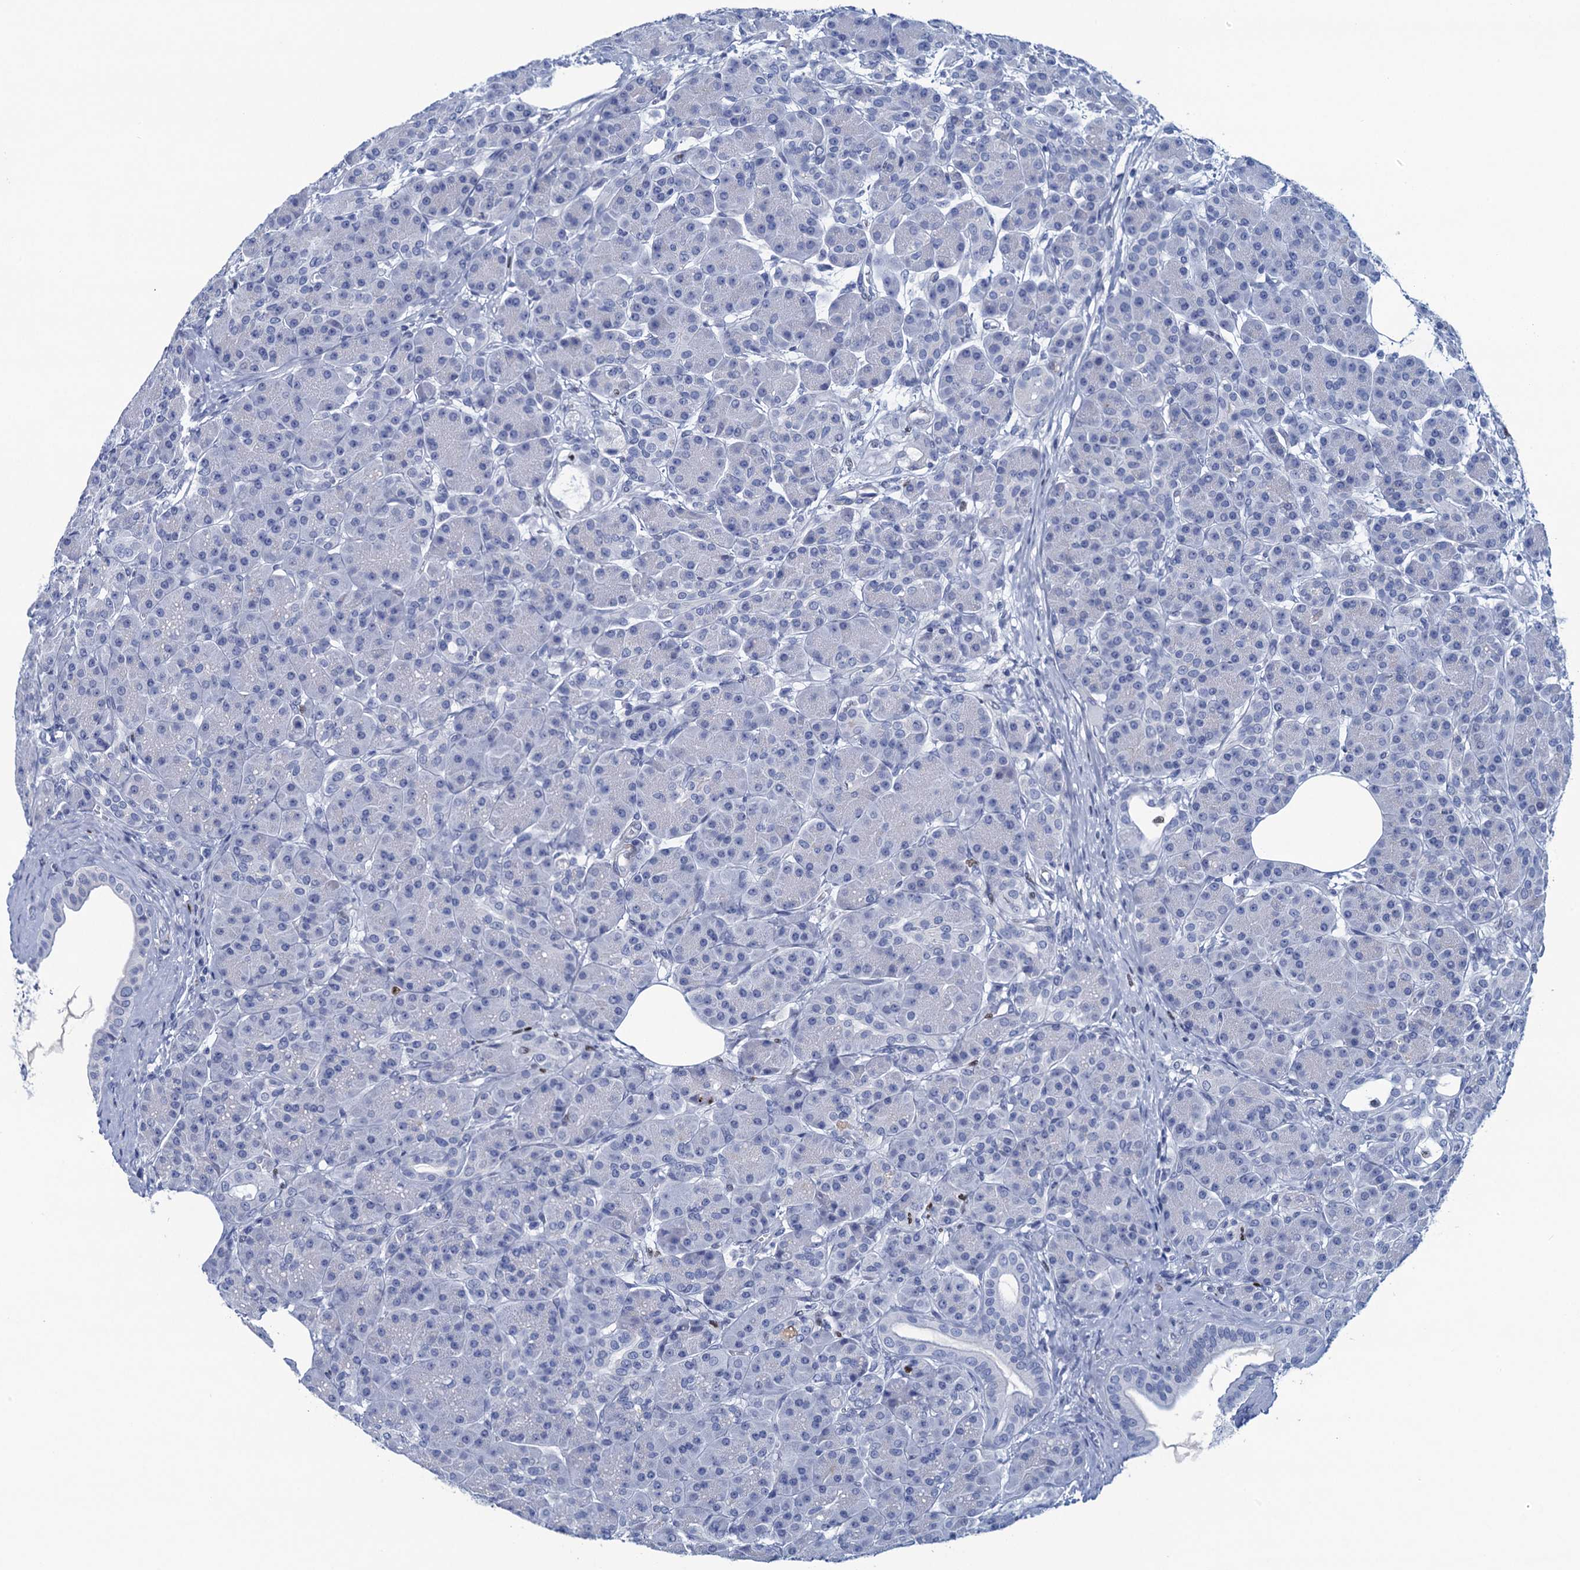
{"staining": {"intensity": "negative", "quantity": "none", "location": "none"}, "tissue": "pancreas", "cell_type": "Exocrine glandular cells", "image_type": "normal", "snomed": [{"axis": "morphology", "description": "Normal tissue, NOS"}, {"axis": "topography", "description": "Pancreas"}], "caption": "Exocrine glandular cells are negative for protein expression in benign human pancreas. (DAB (3,3'-diaminobenzidine) immunohistochemistry (IHC) visualized using brightfield microscopy, high magnification).", "gene": "RHCG", "patient": {"sex": "male", "age": 63}}